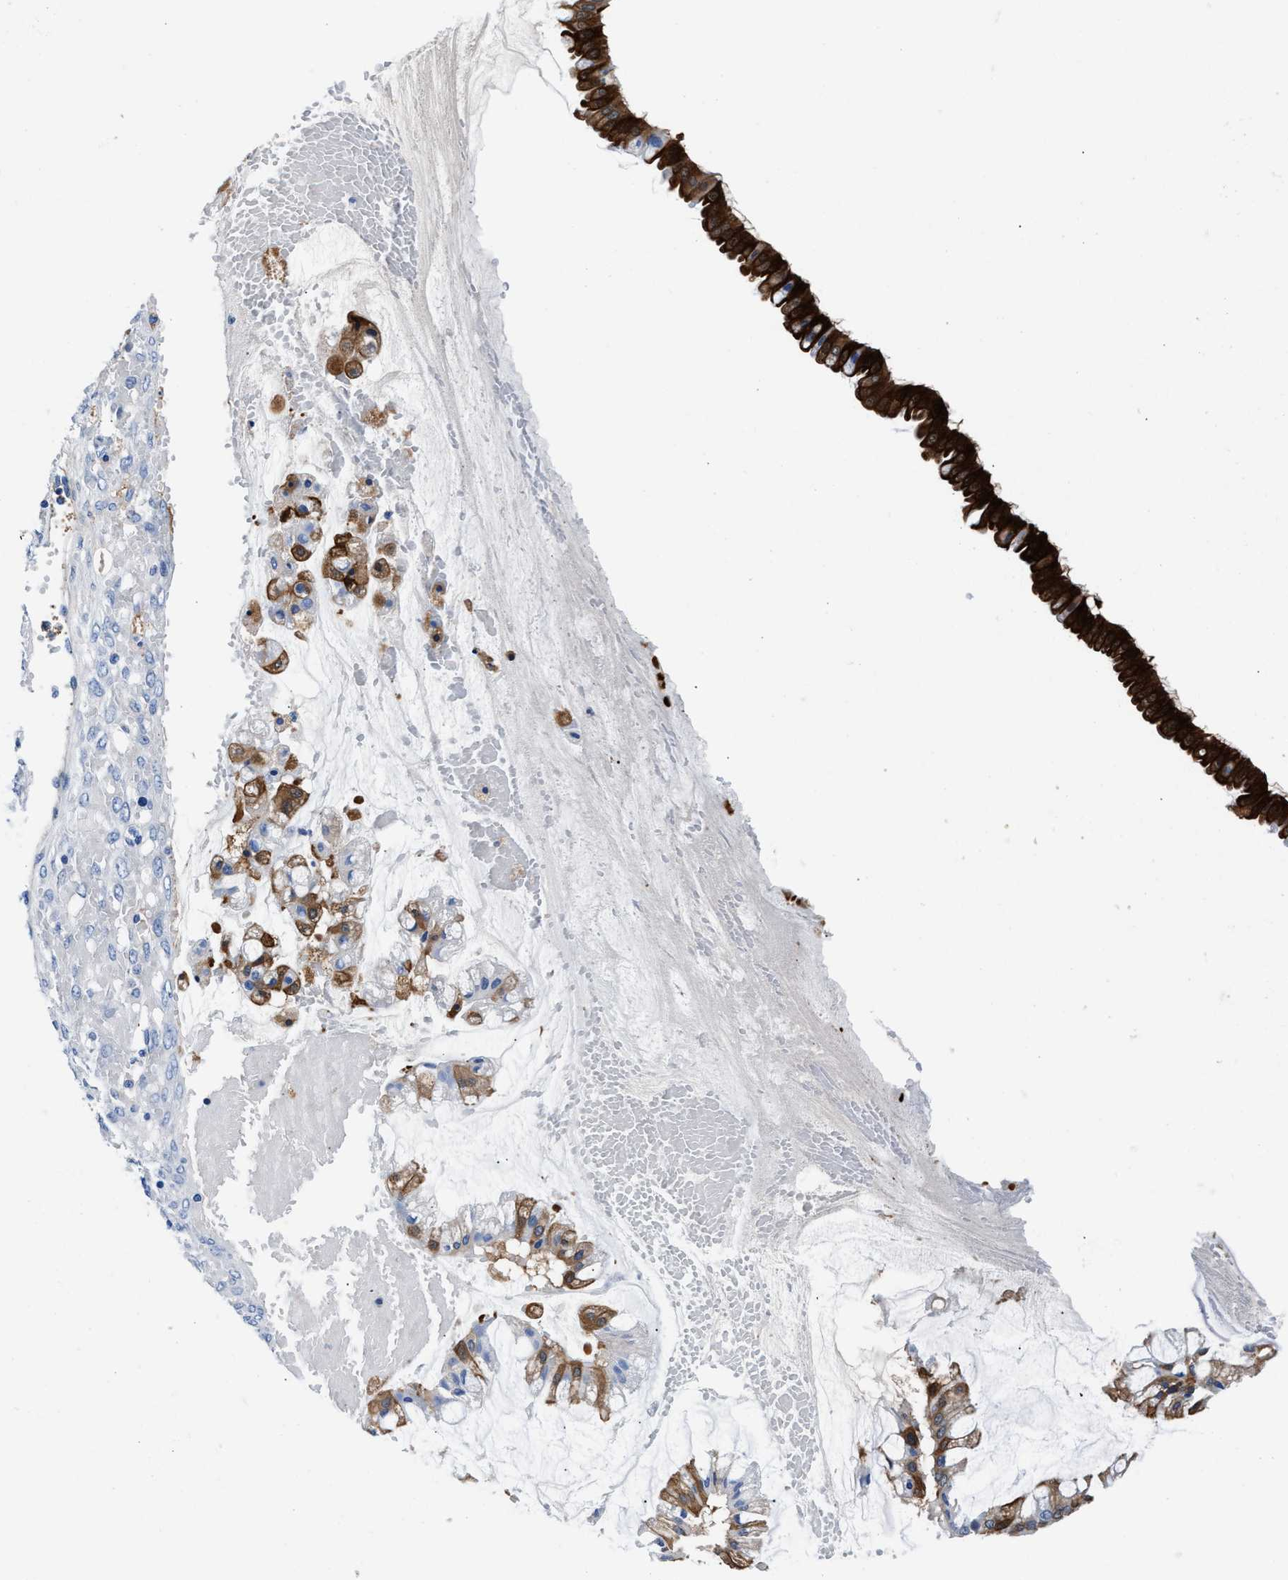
{"staining": {"intensity": "strong", "quantity": ">75%", "location": "cytoplasmic/membranous"}, "tissue": "ovarian cancer", "cell_type": "Tumor cells", "image_type": "cancer", "snomed": [{"axis": "morphology", "description": "Cystadenocarcinoma, mucinous, NOS"}, {"axis": "topography", "description": "Ovary"}], "caption": "High-power microscopy captured an immunohistochemistry histopathology image of mucinous cystadenocarcinoma (ovarian), revealing strong cytoplasmic/membranous expression in approximately >75% of tumor cells.", "gene": "PARG", "patient": {"sex": "female", "age": 73}}